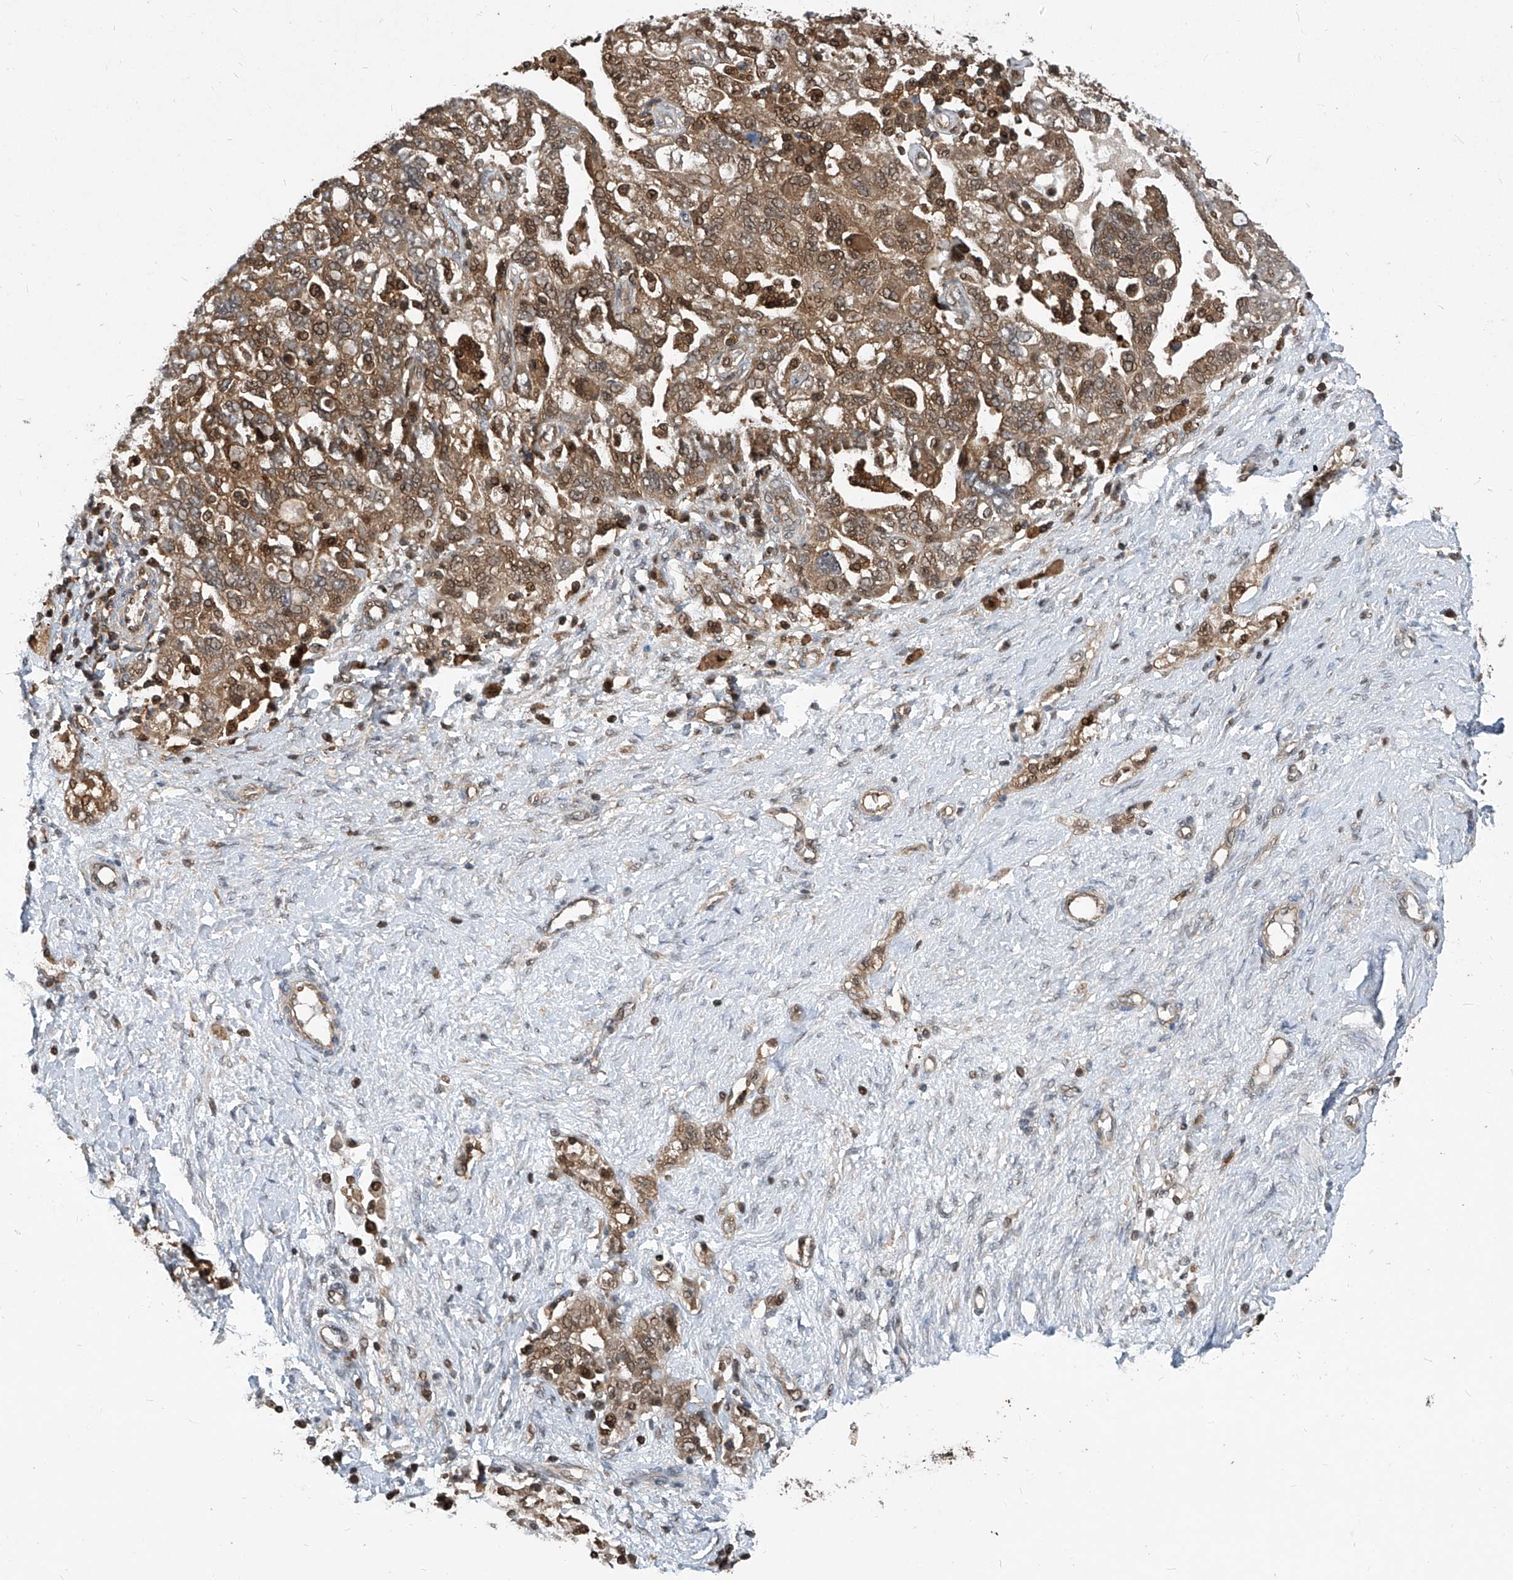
{"staining": {"intensity": "moderate", "quantity": ">75%", "location": "cytoplasmic/membranous,nuclear"}, "tissue": "ovarian cancer", "cell_type": "Tumor cells", "image_type": "cancer", "snomed": [{"axis": "morphology", "description": "Carcinoma, NOS"}, {"axis": "morphology", "description": "Cystadenocarcinoma, serous, NOS"}, {"axis": "topography", "description": "Ovary"}], "caption": "Tumor cells show medium levels of moderate cytoplasmic/membranous and nuclear staining in about >75% of cells in serous cystadenocarcinoma (ovarian).", "gene": "PSMB1", "patient": {"sex": "female", "age": 69}}